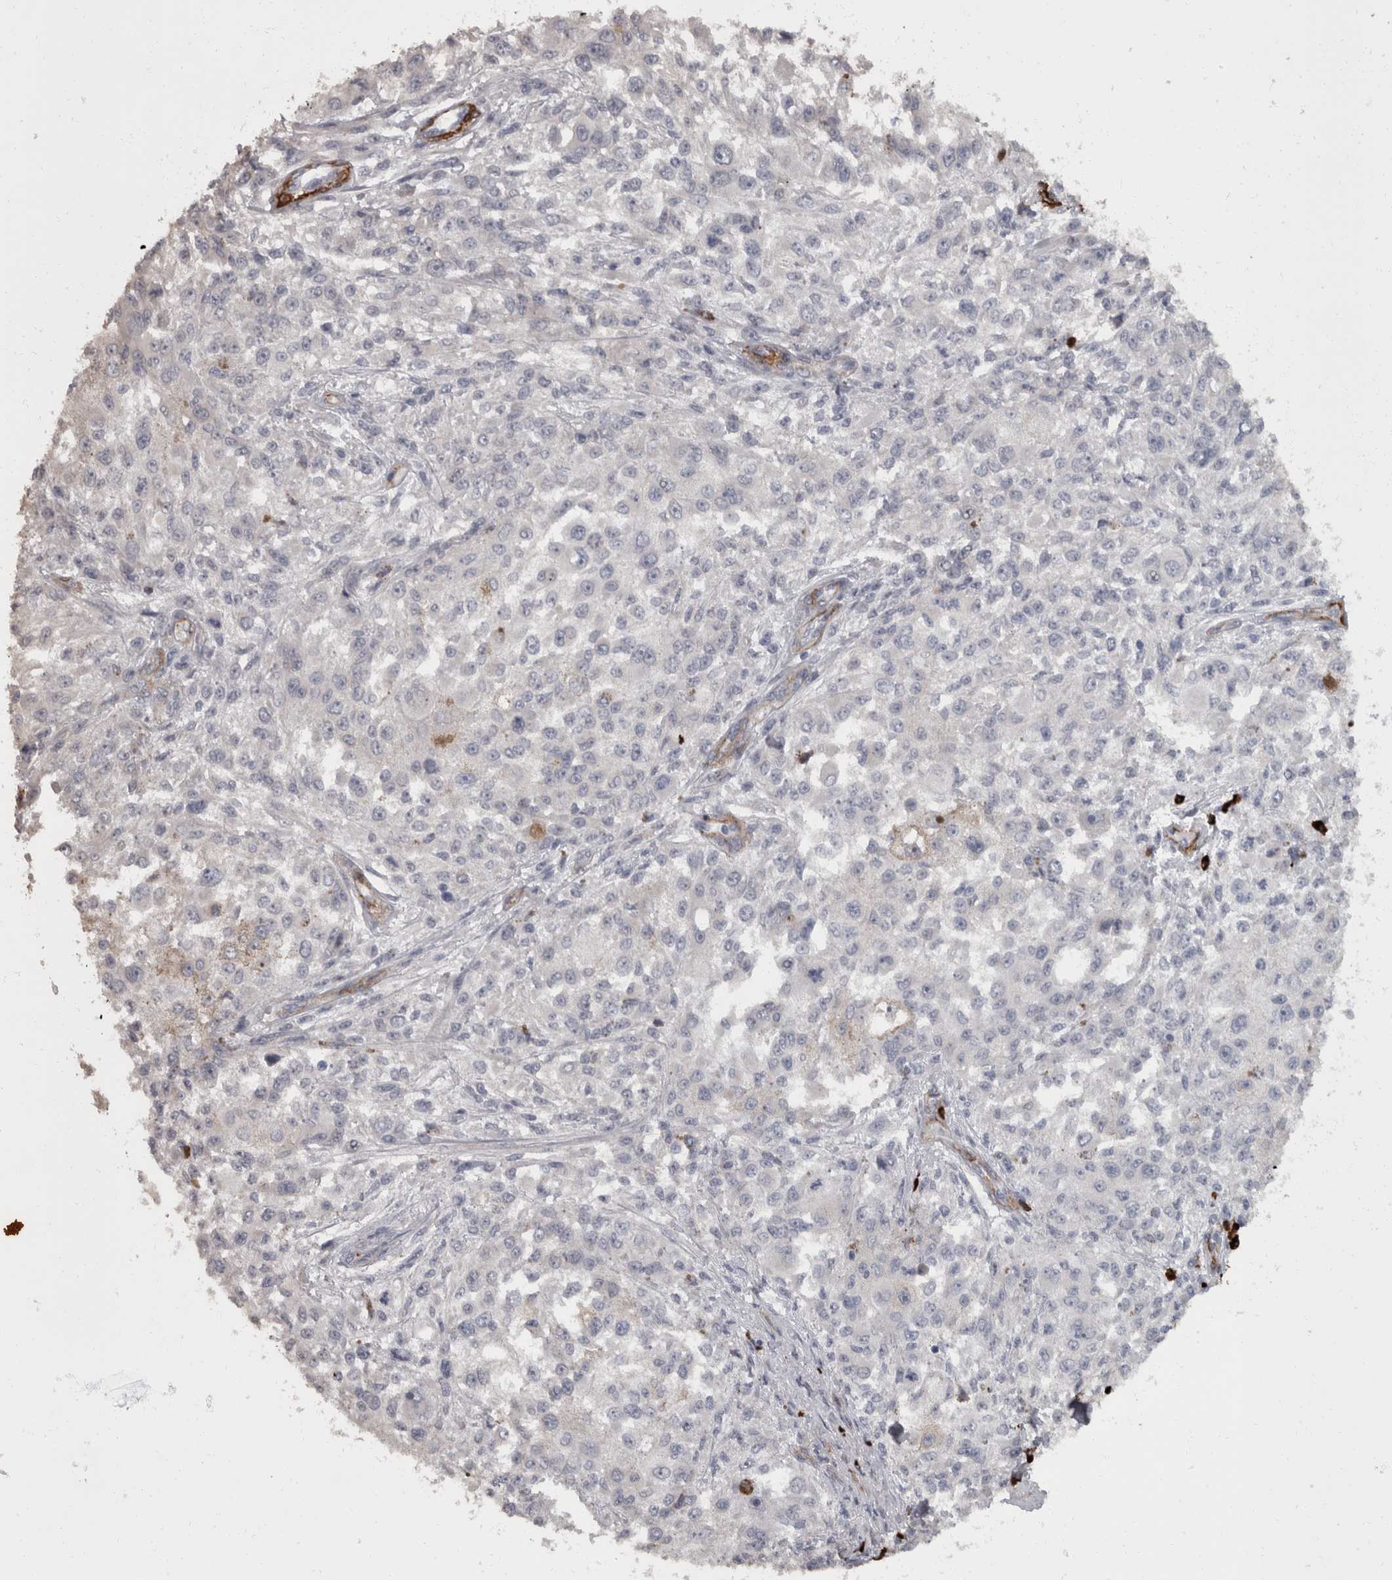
{"staining": {"intensity": "negative", "quantity": "none", "location": "none"}, "tissue": "melanoma", "cell_type": "Tumor cells", "image_type": "cancer", "snomed": [{"axis": "morphology", "description": "Necrosis, NOS"}, {"axis": "morphology", "description": "Malignant melanoma, NOS"}, {"axis": "topography", "description": "Skin"}], "caption": "DAB immunohistochemical staining of malignant melanoma shows no significant staining in tumor cells. Nuclei are stained in blue.", "gene": "MASTL", "patient": {"sex": "female", "age": 87}}